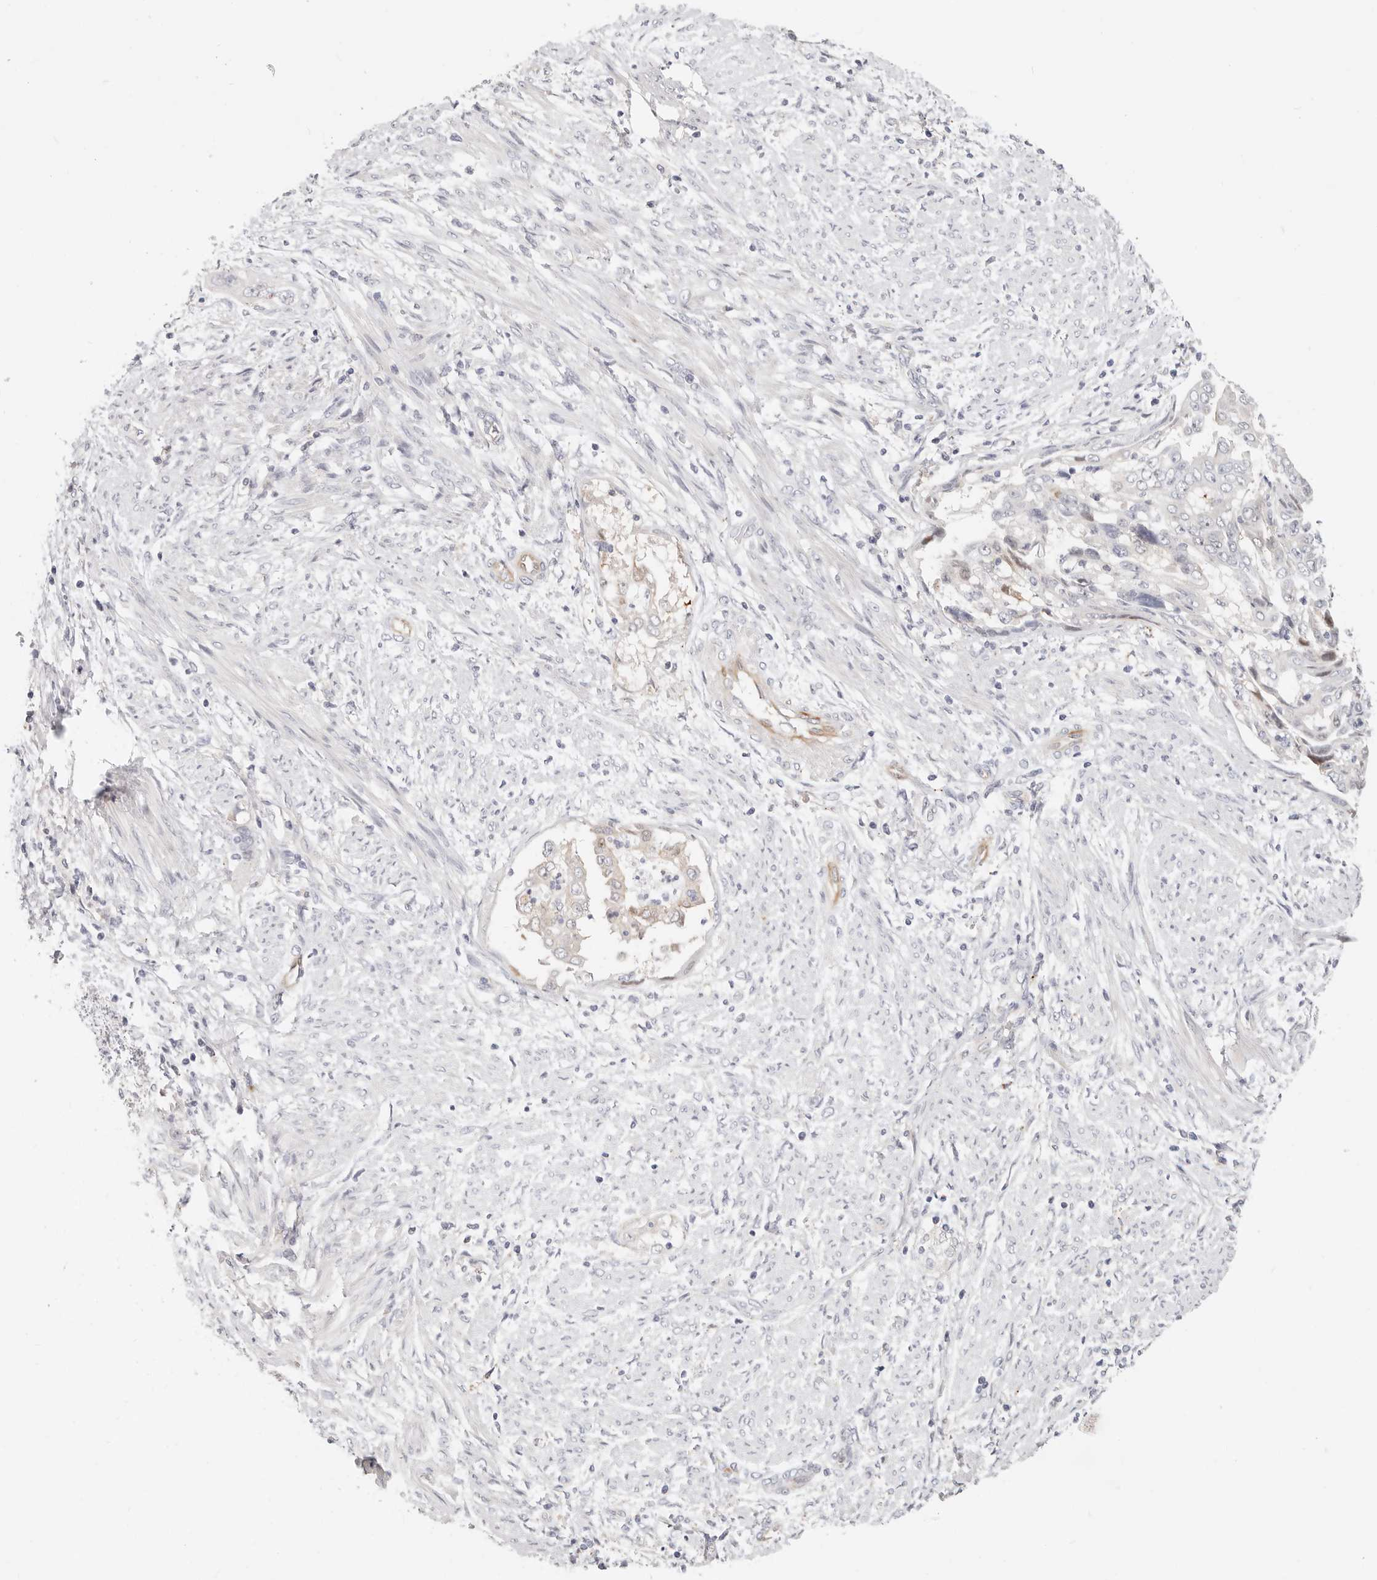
{"staining": {"intensity": "weak", "quantity": "<25%", "location": "cytoplasmic/membranous"}, "tissue": "endometrial cancer", "cell_type": "Tumor cells", "image_type": "cancer", "snomed": [{"axis": "morphology", "description": "Adenocarcinoma, NOS"}, {"axis": "topography", "description": "Endometrium"}], "caption": "This is an immunohistochemistry (IHC) photomicrograph of human endometrial cancer (adenocarcinoma). There is no positivity in tumor cells.", "gene": "ZRANB1", "patient": {"sex": "female", "age": 85}}